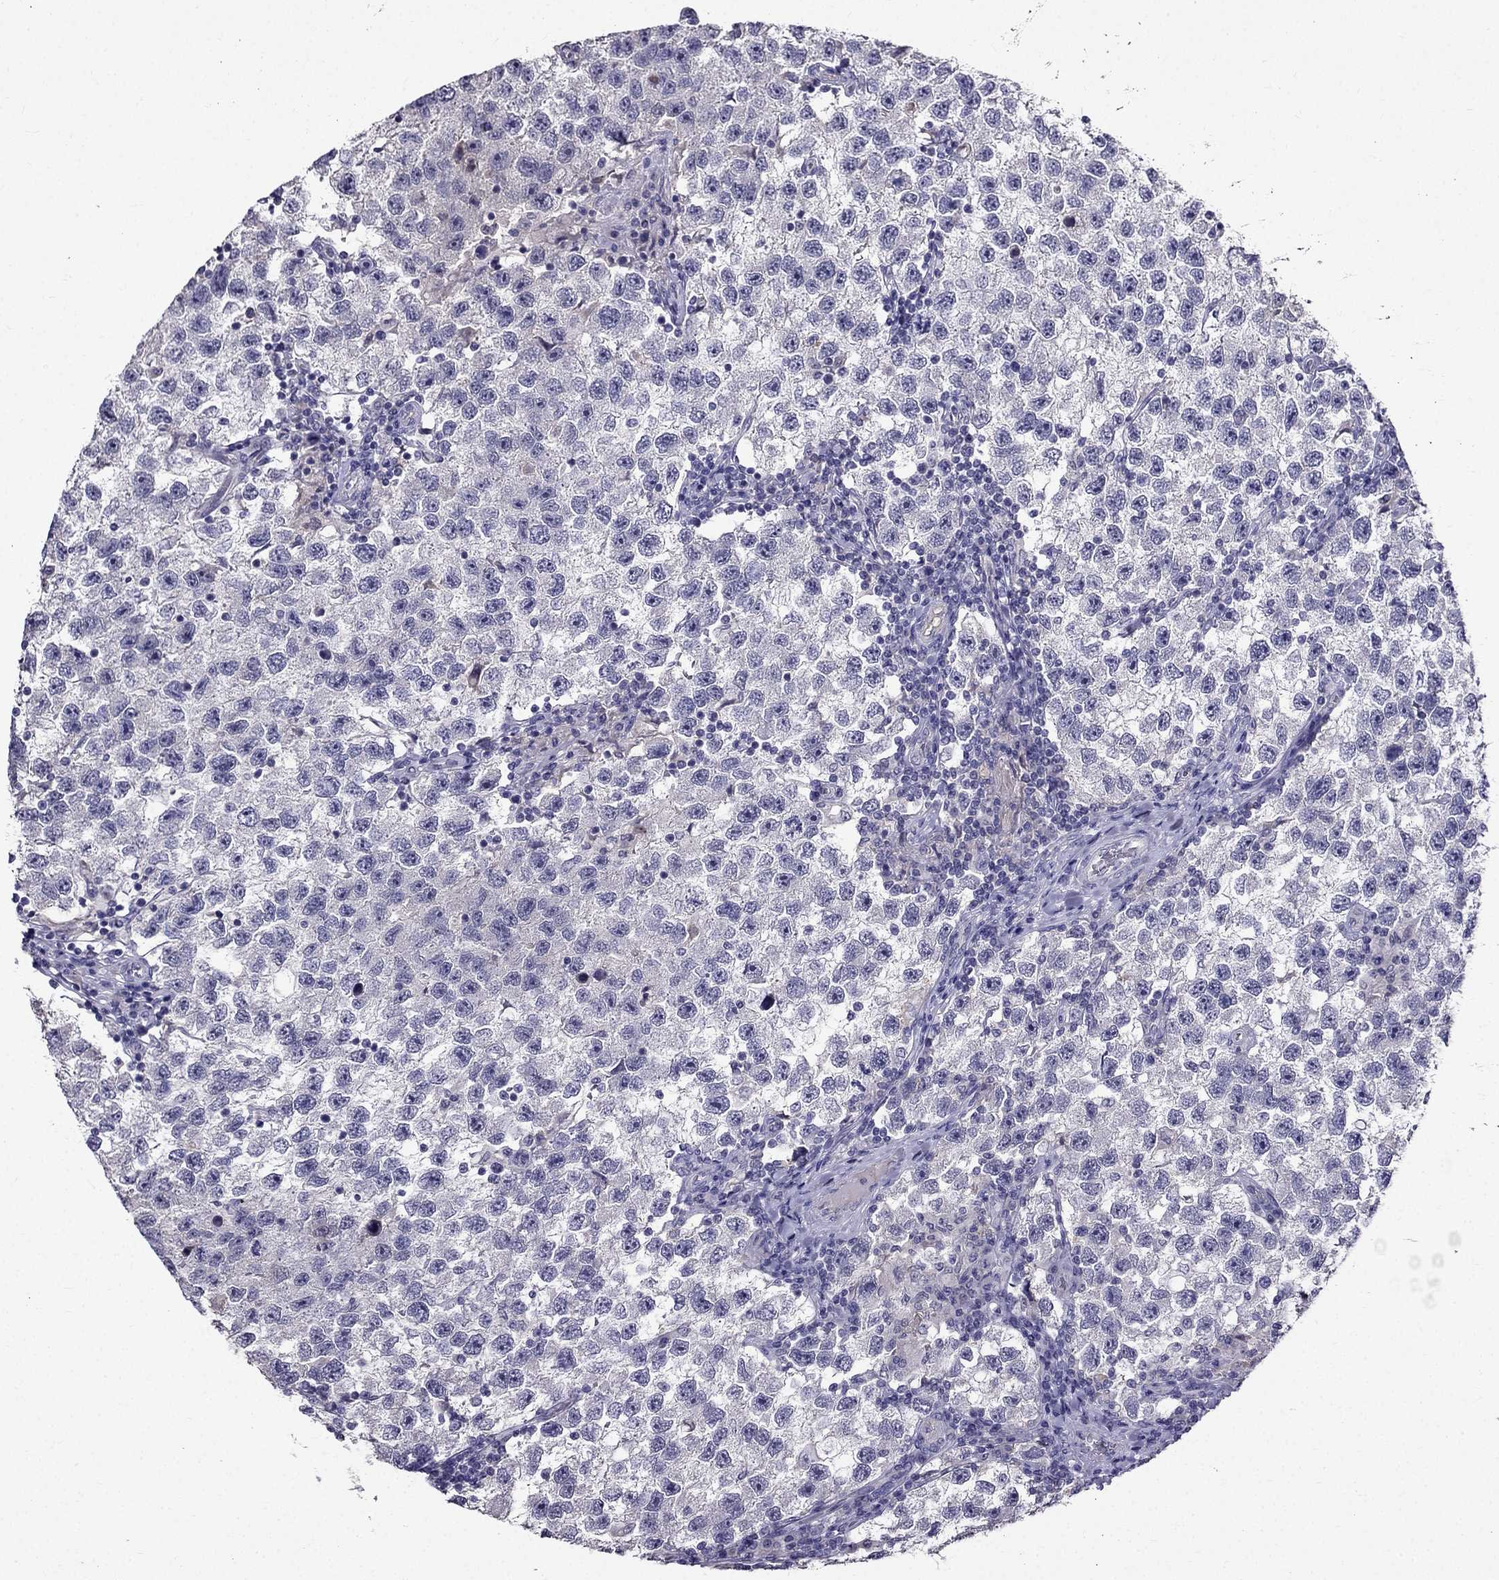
{"staining": {"intensity": "negative", "quantity": "none", "location": "none"}, "tissue": "testis cancer", "cell_type": "Tumor cells", "image_type": "cancer", "snomed": [{"axis": "morphology", "description": "Seminoma, NOS"}, {"axis": "topography", "description": "Testis"}], "caption": "Histopathology image shows no protein expression in tumor cells of testis cancer tissue.", "gene": "DUSP15", "patient": {"sex": "male", "age": 26}}